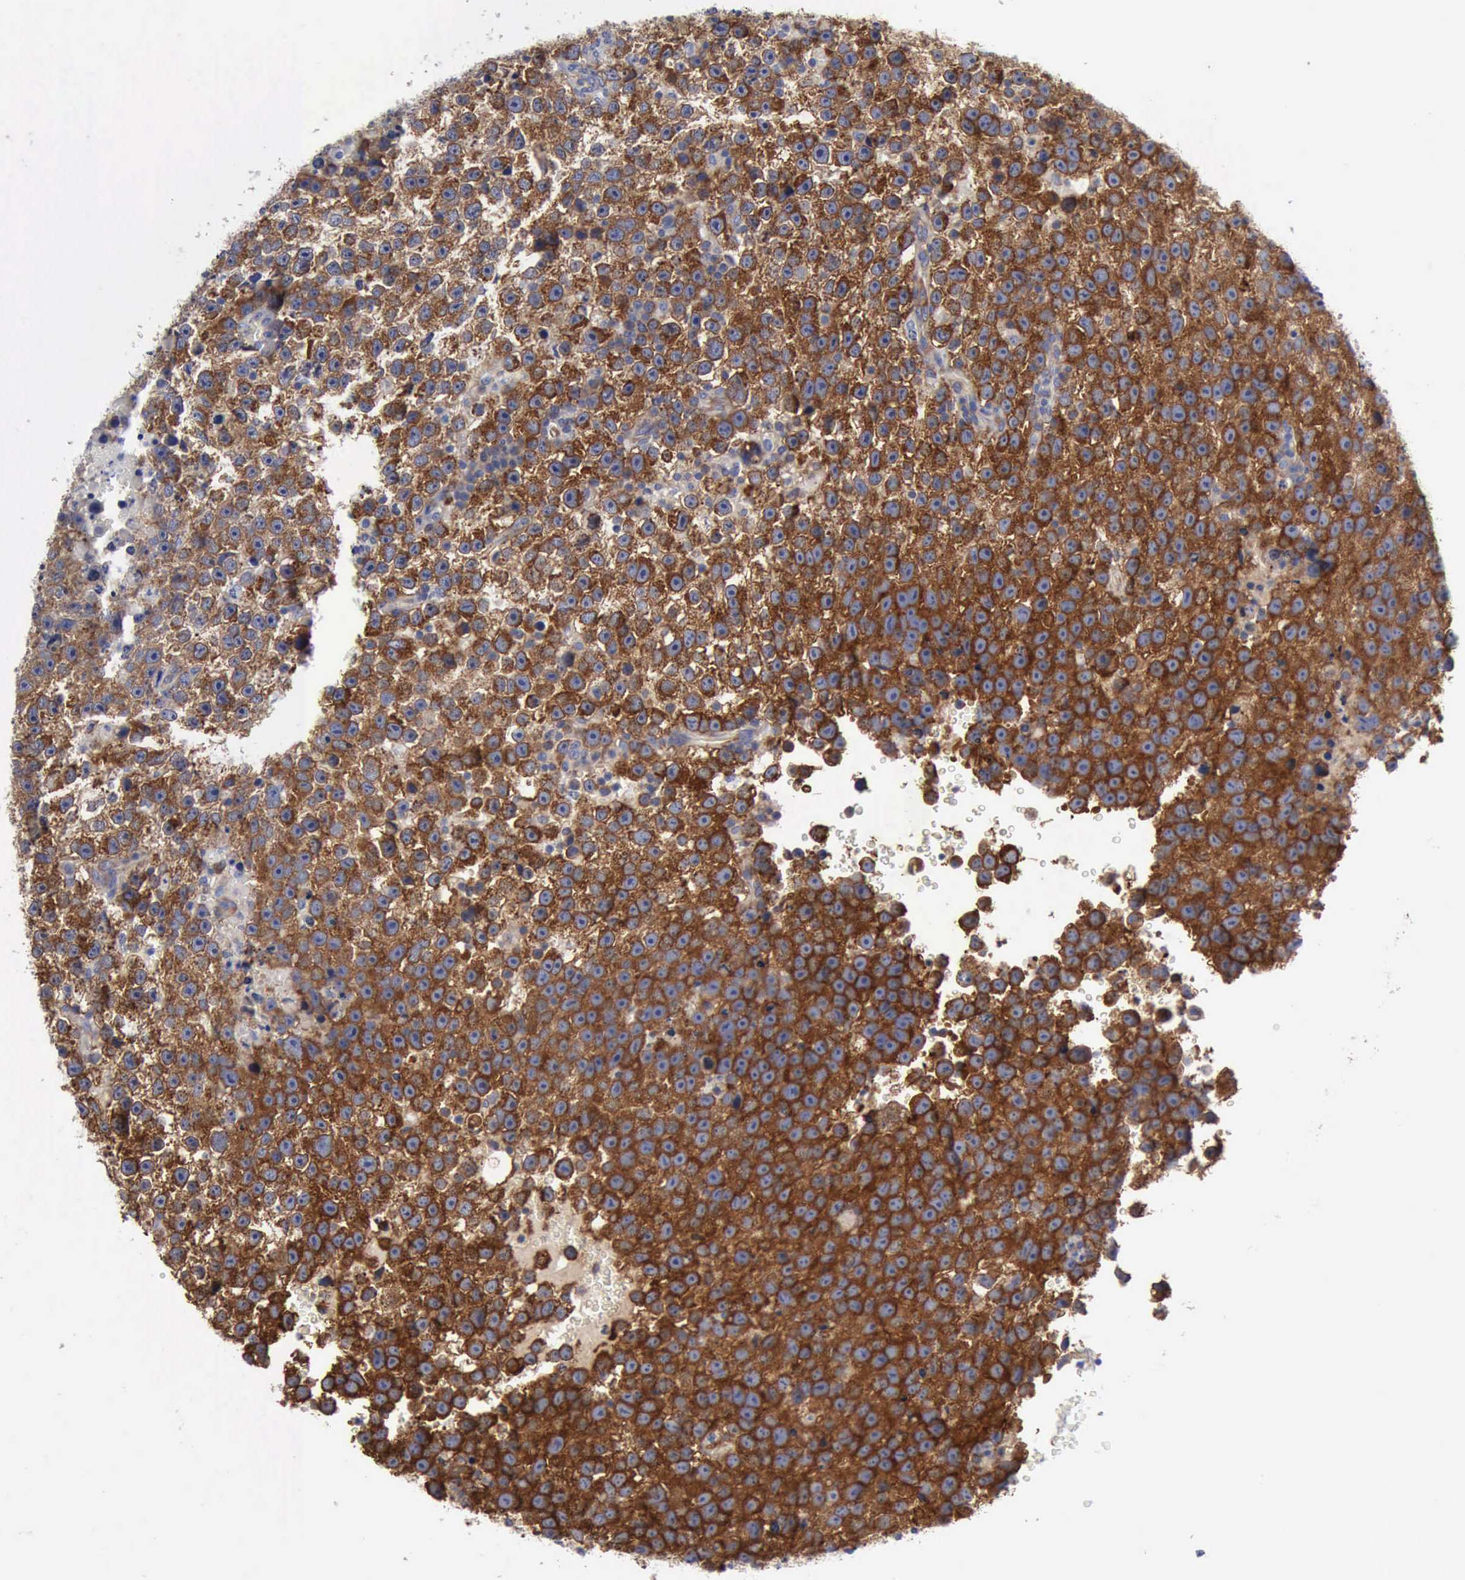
{"staining": {"intensity": "strong", "quantity": ">75%", "location": "cytoplasmic/membranous"}, "tissue": "testis cancer", "cell_type": "Tumor cells", "image_type": "cancer", "snomed": [{"axis": "morphology", "description": "Seminoma, NOS"}, {"axis": "topography", "description": "Testis"}], "caption": "Protein expression by IHC shows strong cytoplasmic/membranous positivity in about >75% of tumor cells in testis cancer (seminoma).", "gene": "TXLNG", "patient": {"sex": "male", "age": 33}}